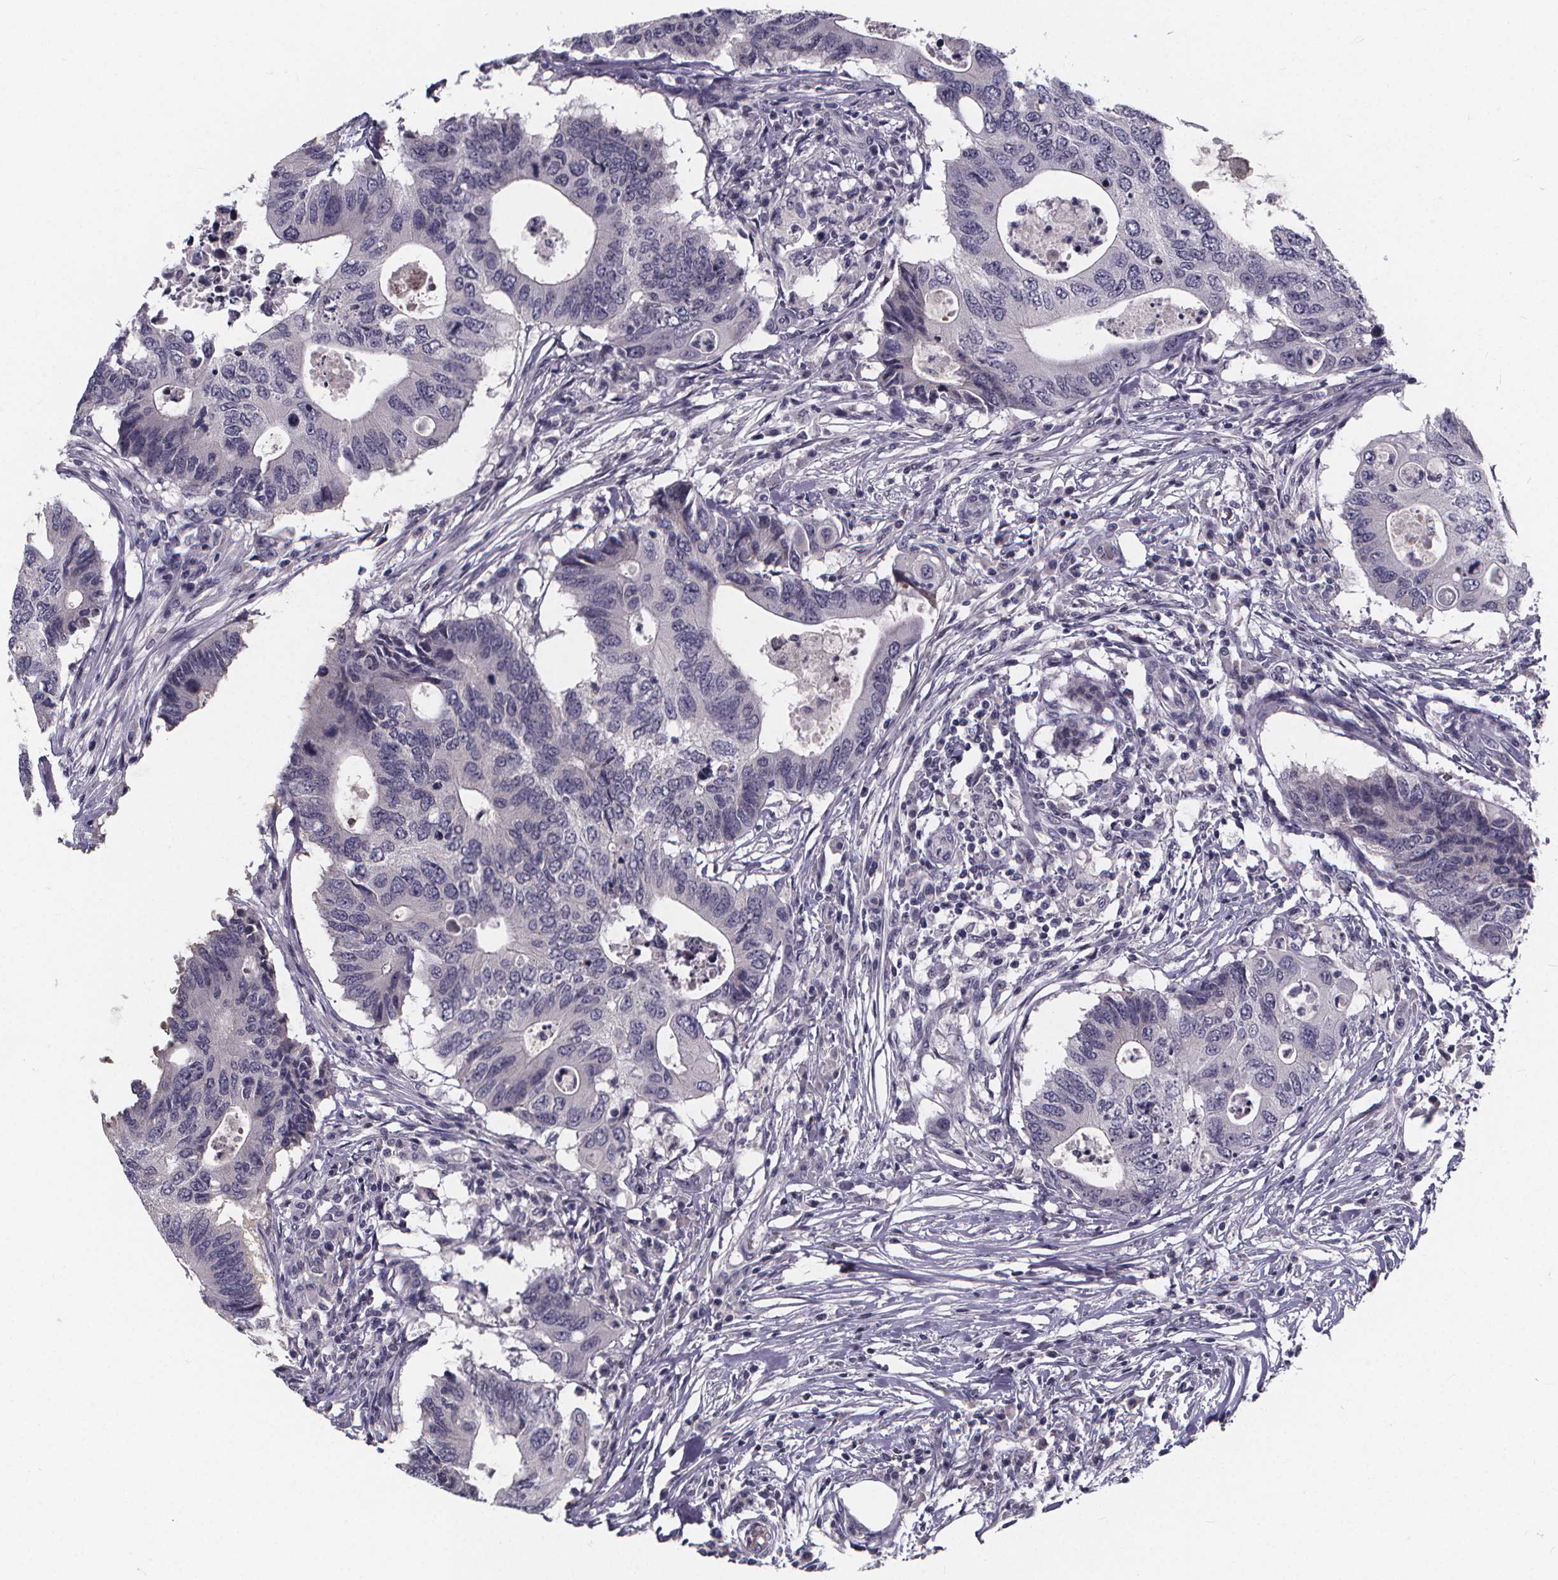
{"staining": {"intensity": "negative", "quantity": "none", "location": "none"}, "tissue": "colorectal cancer", "cell_type": "Tumor cells", "image_type": "cancer", "snomed": [{"axis": "morphology", "description": "Adenocarcinoma, NOS"}, {"axis": "topography", "description": "Colon"}], "caption": "There is no significant positivity in tumor cells of colorectal cancer (adenocarcinoma).", "gene": "AGT", "patient": {"sex": "male", "age": 71}}